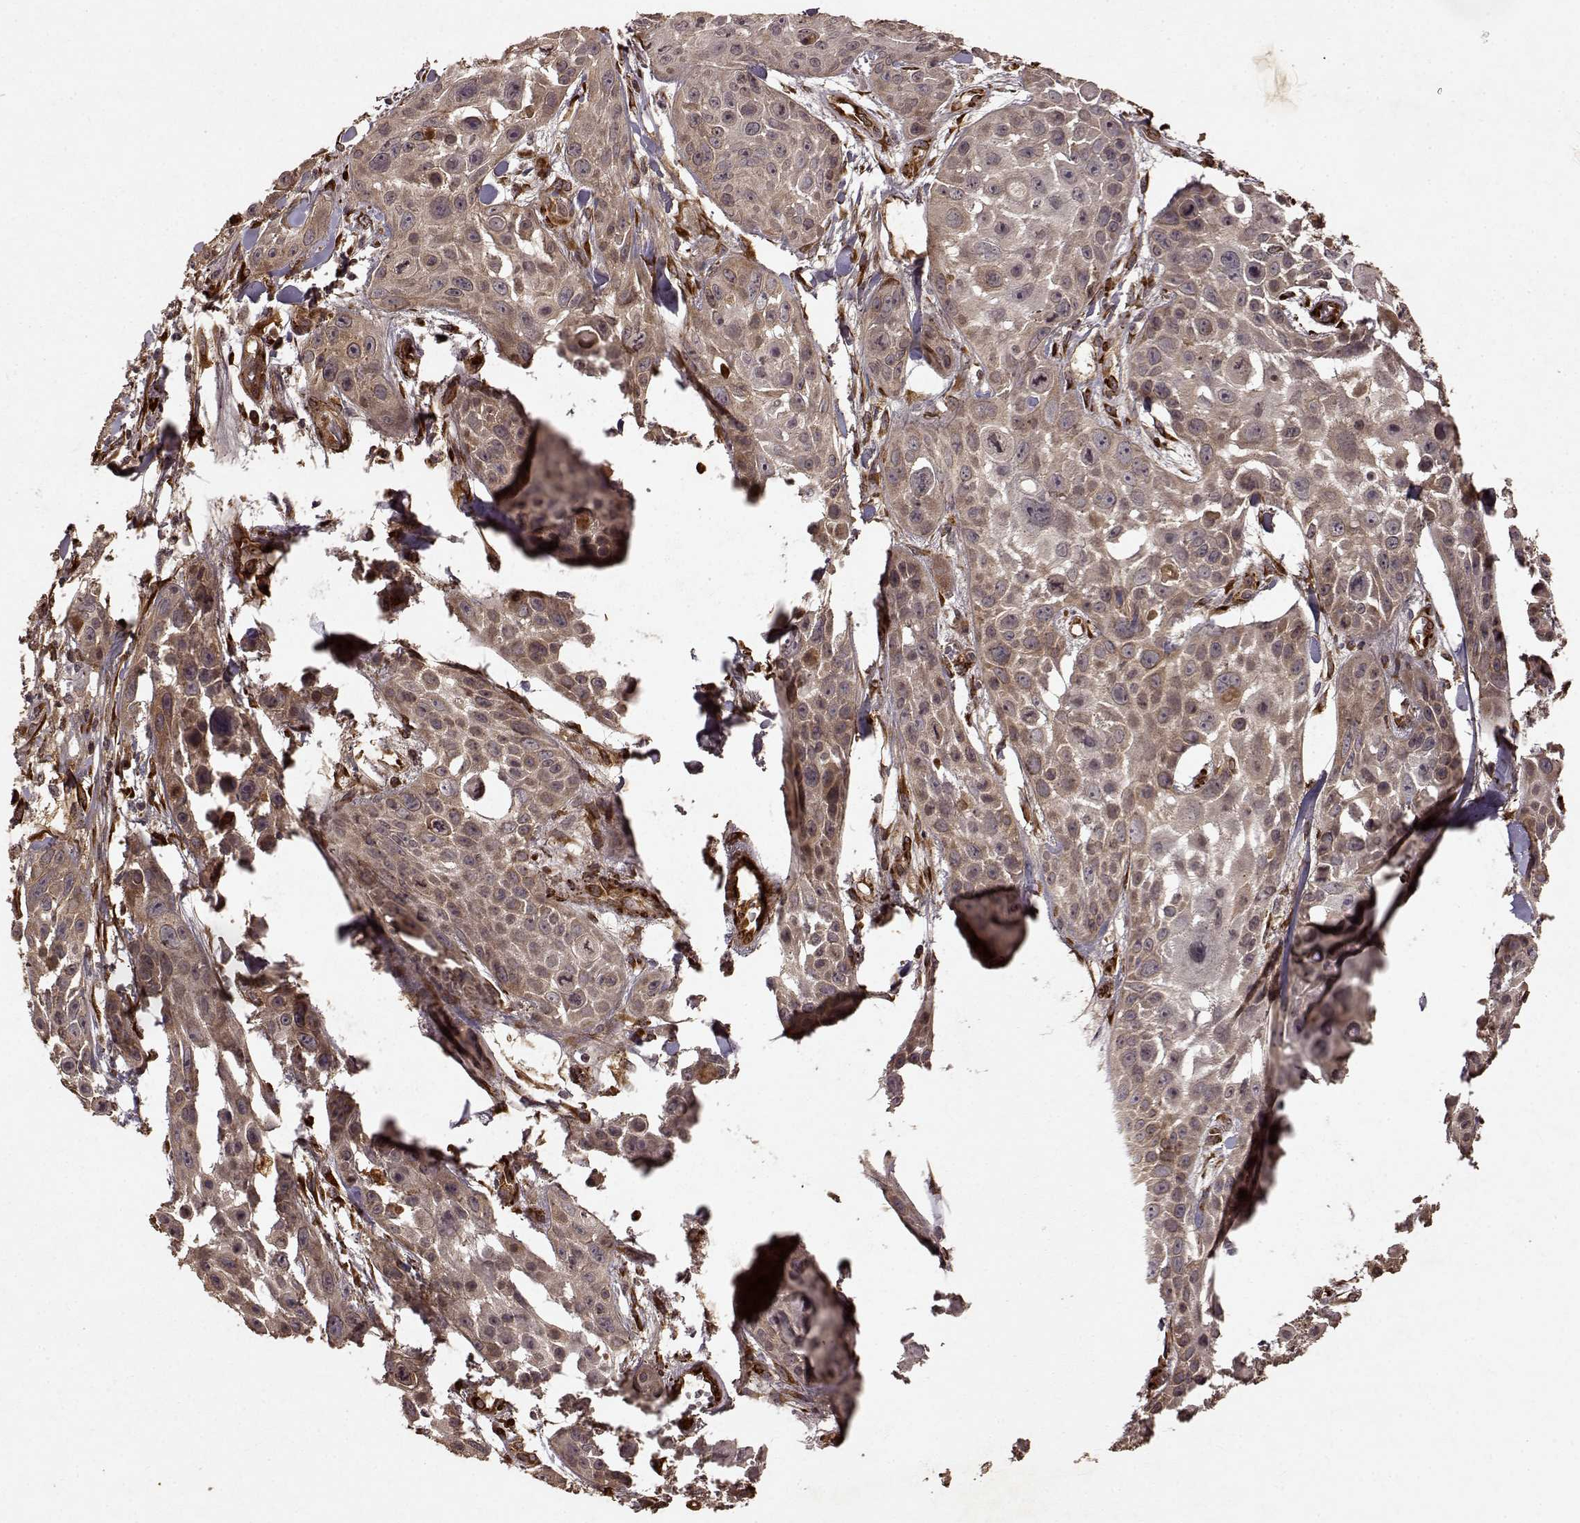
{"staining": {"intensity": "moderate", "quantity": "<25%", "location": "cytoplasmic/membranous"}, "tissue": "skin cancer", "cell_type": "Tumor cells", "image_type": "cancer", "snomed": [{"axis": "morphology", "description": "Squamous cell carcinoma, NOS"}, {"axis": "topography", "description": "Skin"}, {"axis": "topography", "description": "Anal"}], "caption": "Skin squamous cell carcinoma tissue exhibits moderate cytoplasmic/membranous expression in approximately <25% of tumor cells The staining is performed using DAB brown chromogen to label protein expression. The nuclei are counter-stained blue using hematoxylin.", "gene": "FSTL1", "patient": {"sex": "female", "age": 75}}